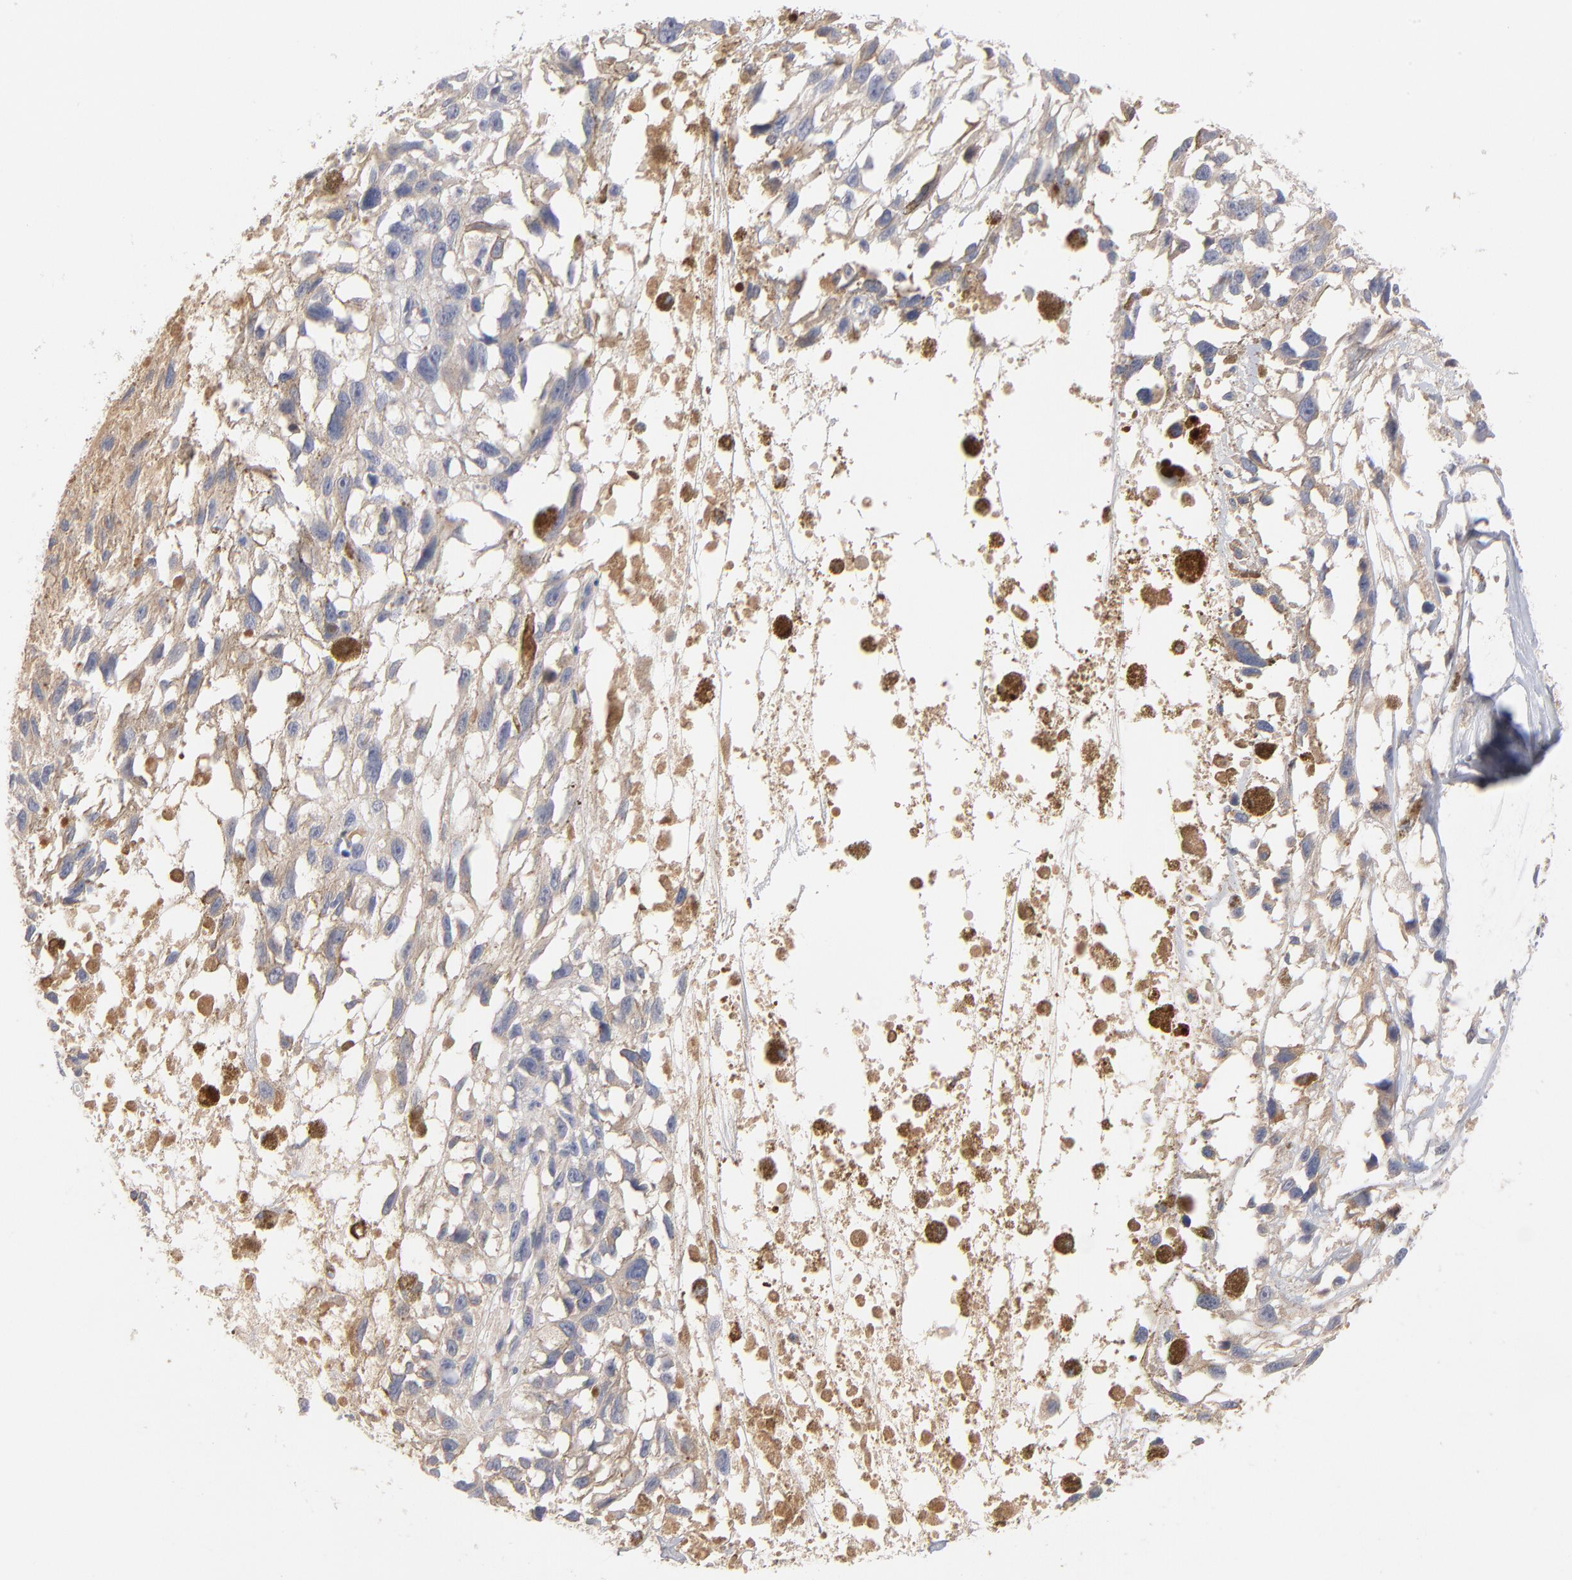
{"staining": {"intensity": "negative", "quantity": "none", "location": "none"}, "tissue": "melanoma", "cell_type": "Tumor cells", "image_type": "cancer", "snomed": [{"axis": "morphology", "description": "Malignant melanoma, Metastatic site"}, {"axis": "topography", "description": "Lymph node"}], "caption": "This micrograph is of malignant melanoma (metastatic site) stained with immunohistochemistry (IHC) to label a protein in brown with the nuclei are counter-stained blue. There is no staining in tumor cells. (Brightfield microscopy of DAB (3,3'-diaminobenzidine) IHC at high magnification).", "gene": "F12", "patient": {"sex": "male", "age": 59}}